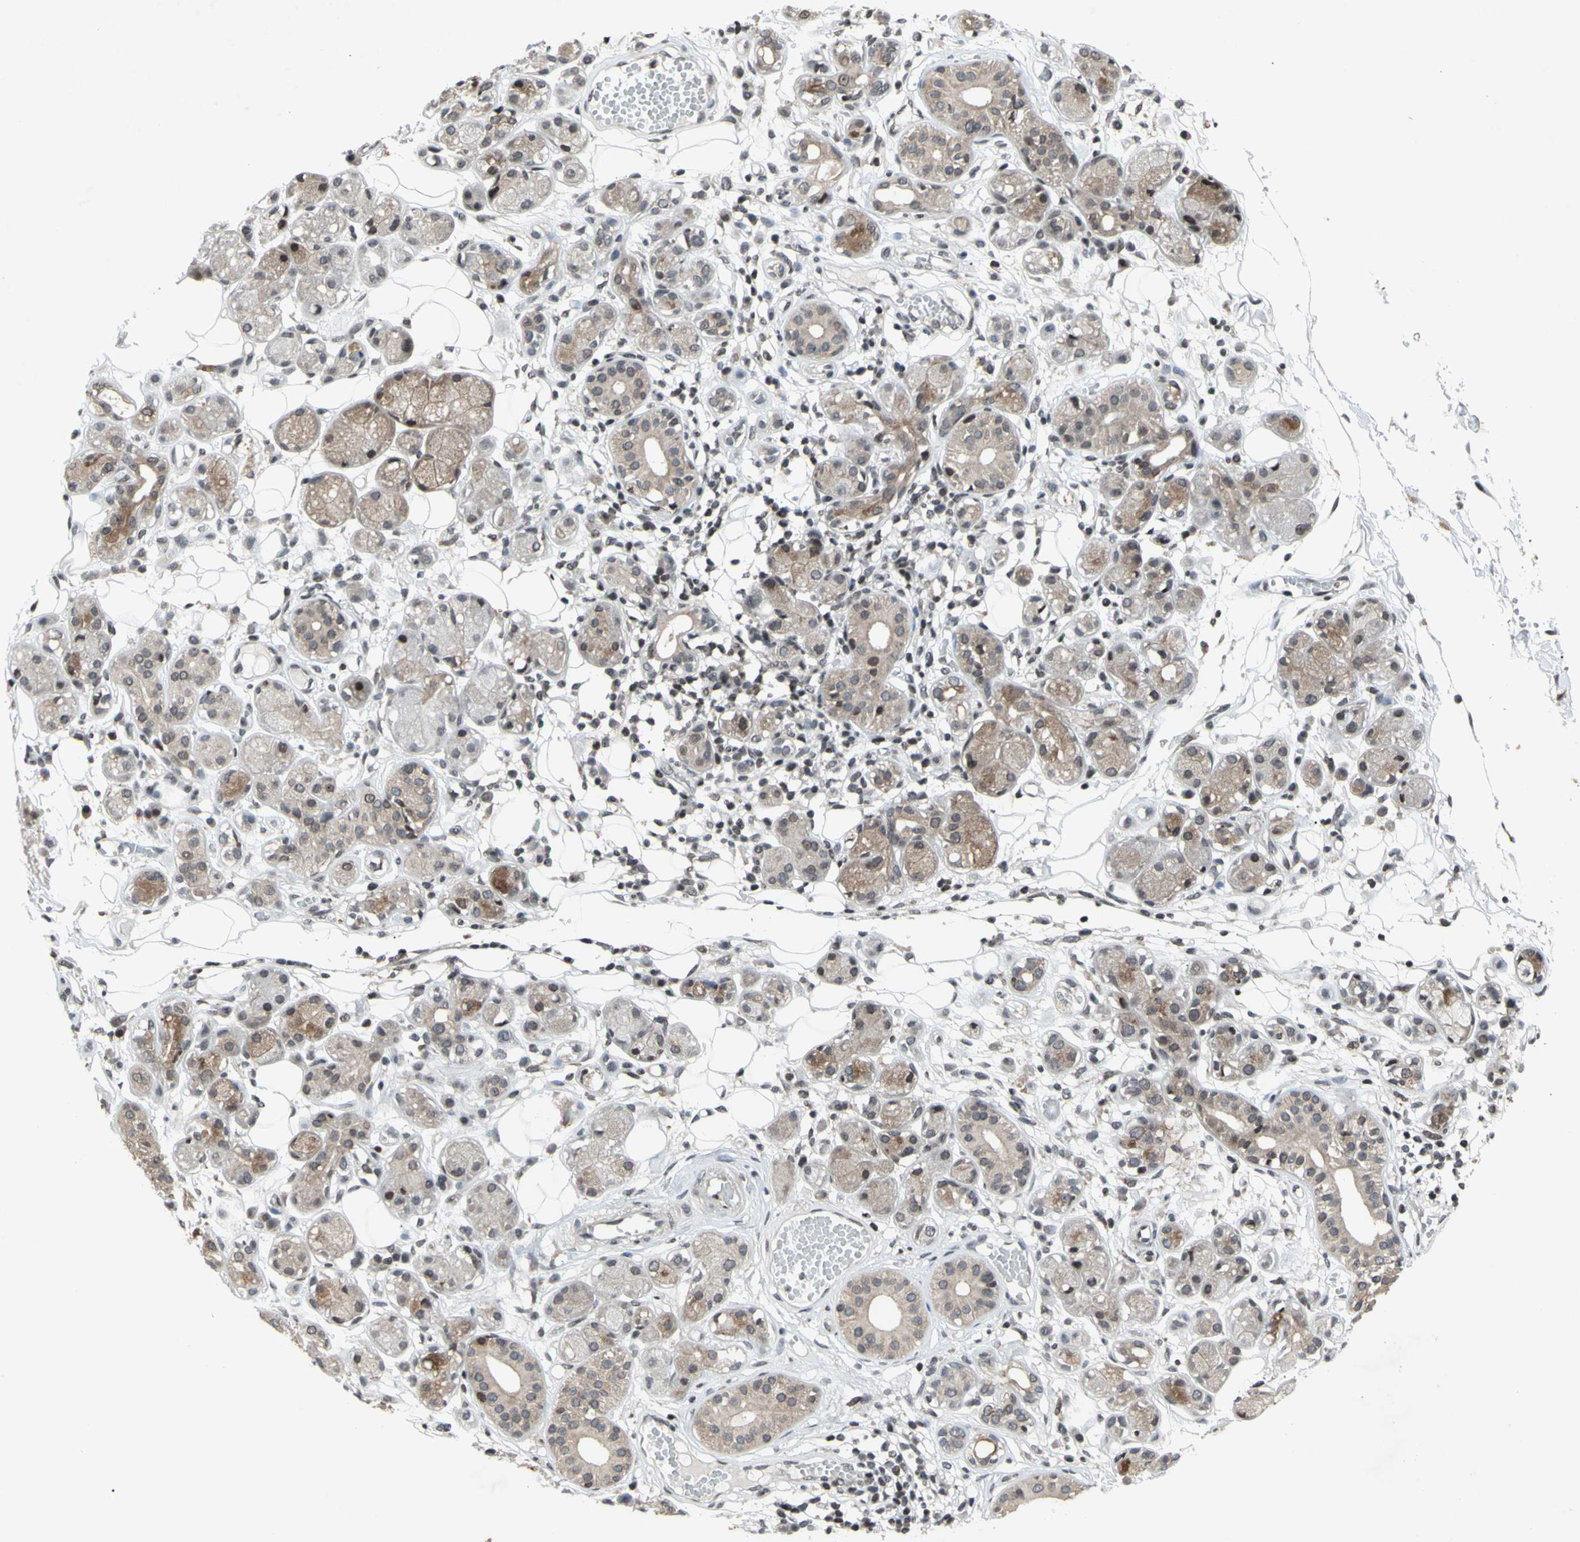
{"staining": {"intensity": "weak", "quantity": "25%-75%", "location": "cytoplasmic/membranous"}, "tissue": "adipose tissue", "cell_type": "Adipocytes", "image_type": "normal", "snomed": [{"axis": "morphology", "description": "Normal tissue, NOS"}, {"axis": "morphology", "description": "Inflammation, NOS"}, {"axis": "topography", "description": "Vascular tissue"}, {"axis": "topography", "description": "Salivary gland"}], "caption": "Adipocytes demonstrate low levels of weak cytoplasmic/membranous positivity in approximately 25%-75% of cells in normal adipose tissue. Nuclei are stained in blue.", "gene": "XPO1", "patient": {"sex": "female", "age": 75}}